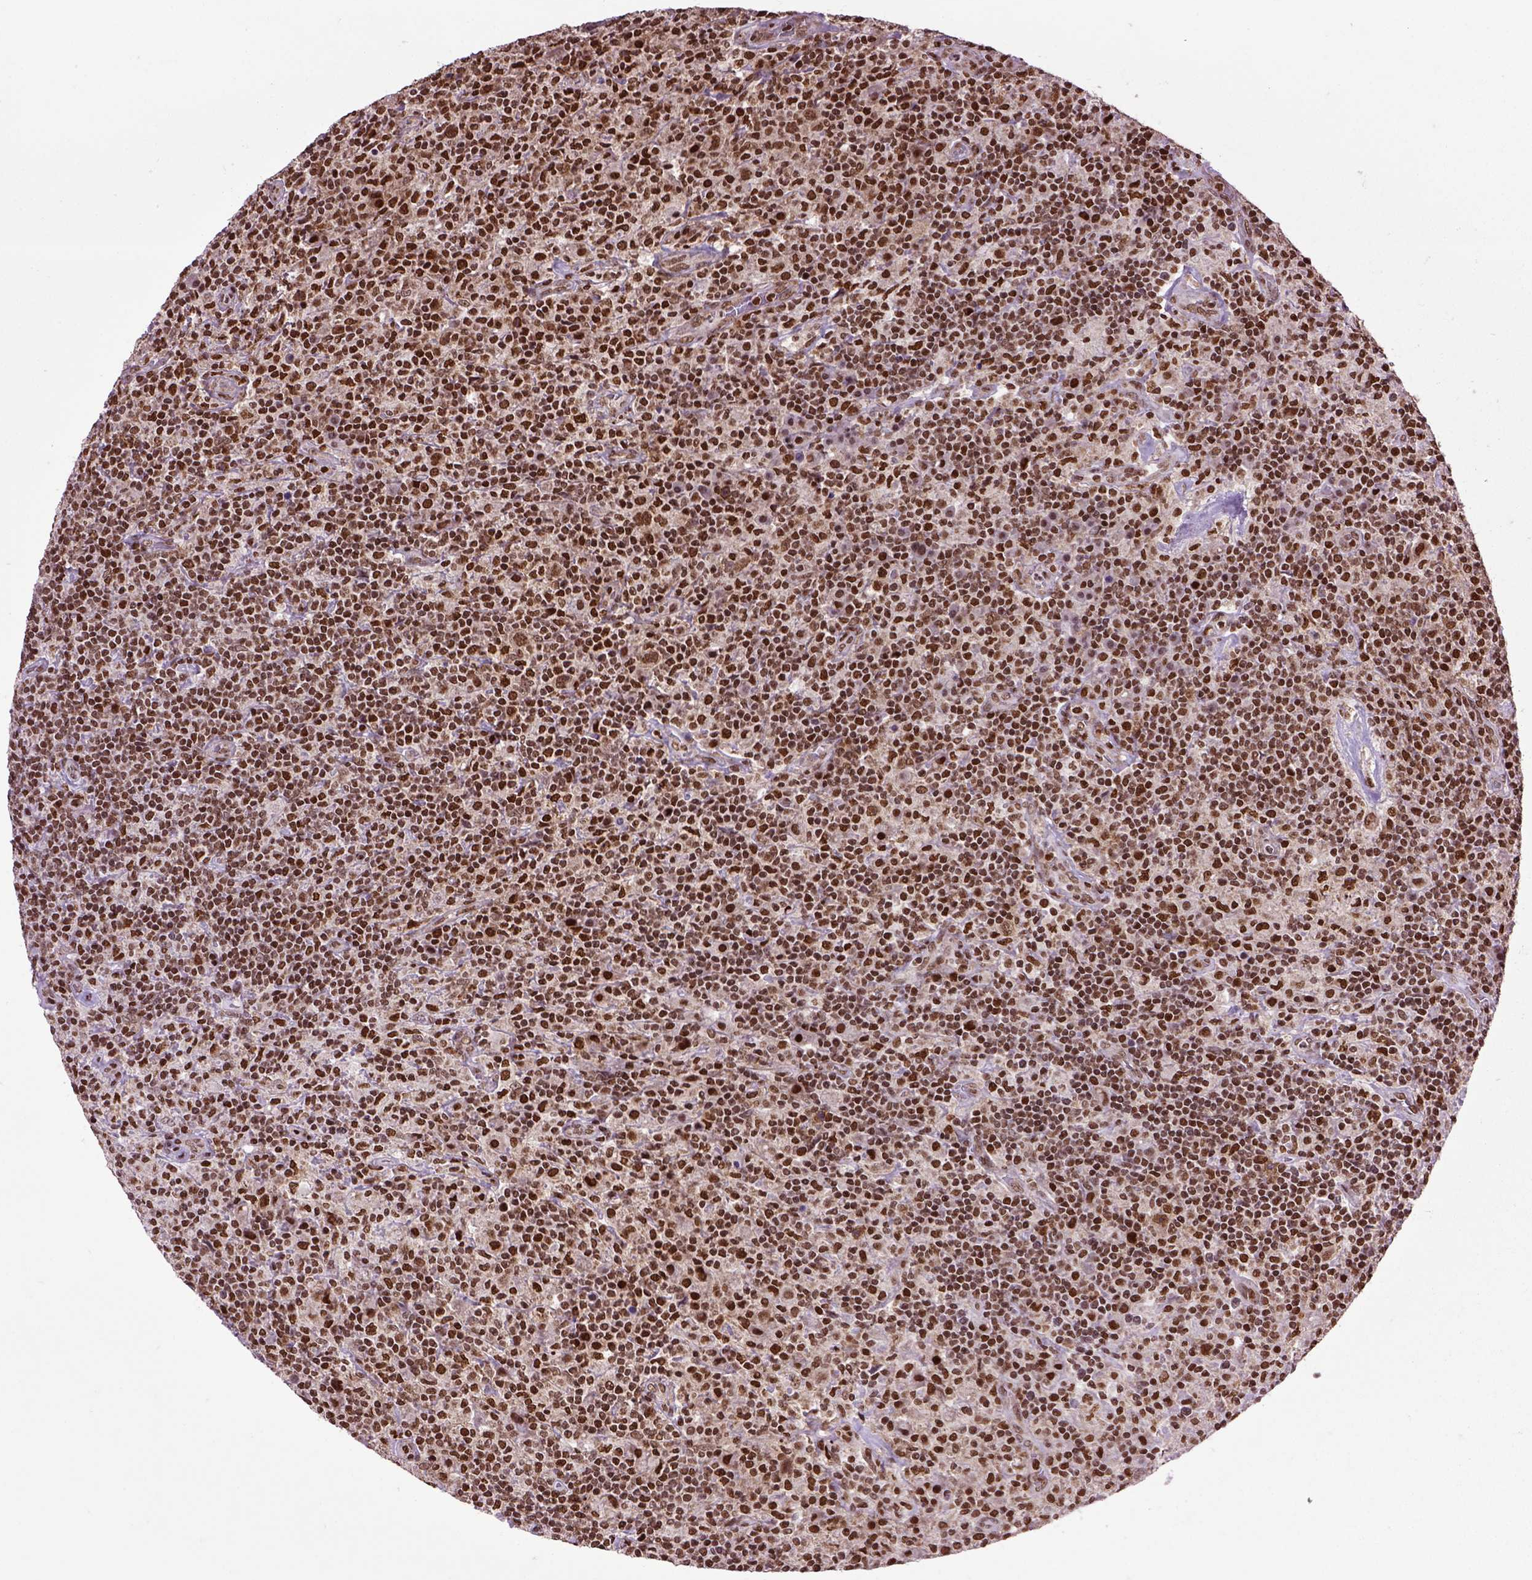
{"staining": {"intensity": "strong", "quantity": ">75%", "location": "nuclear"}, "tissue": "lymphoma", "cell_type": "Tumor cells", "image_type": "cancer", "snomed": [{"axis": "morphology", "description": "Hodgkin's disease, NOS"}, {"axis": "topography", "description": "Lymph node"}], "caption": "Lymphoma stained with DAB (3,3'-diaminobenzidine) immunohistochemistry exhibits high levels of strong nuclear expression in about >75% of tumor cells.", "gene": "CELF1", "patient": {"sex": "male", "age": 70}}